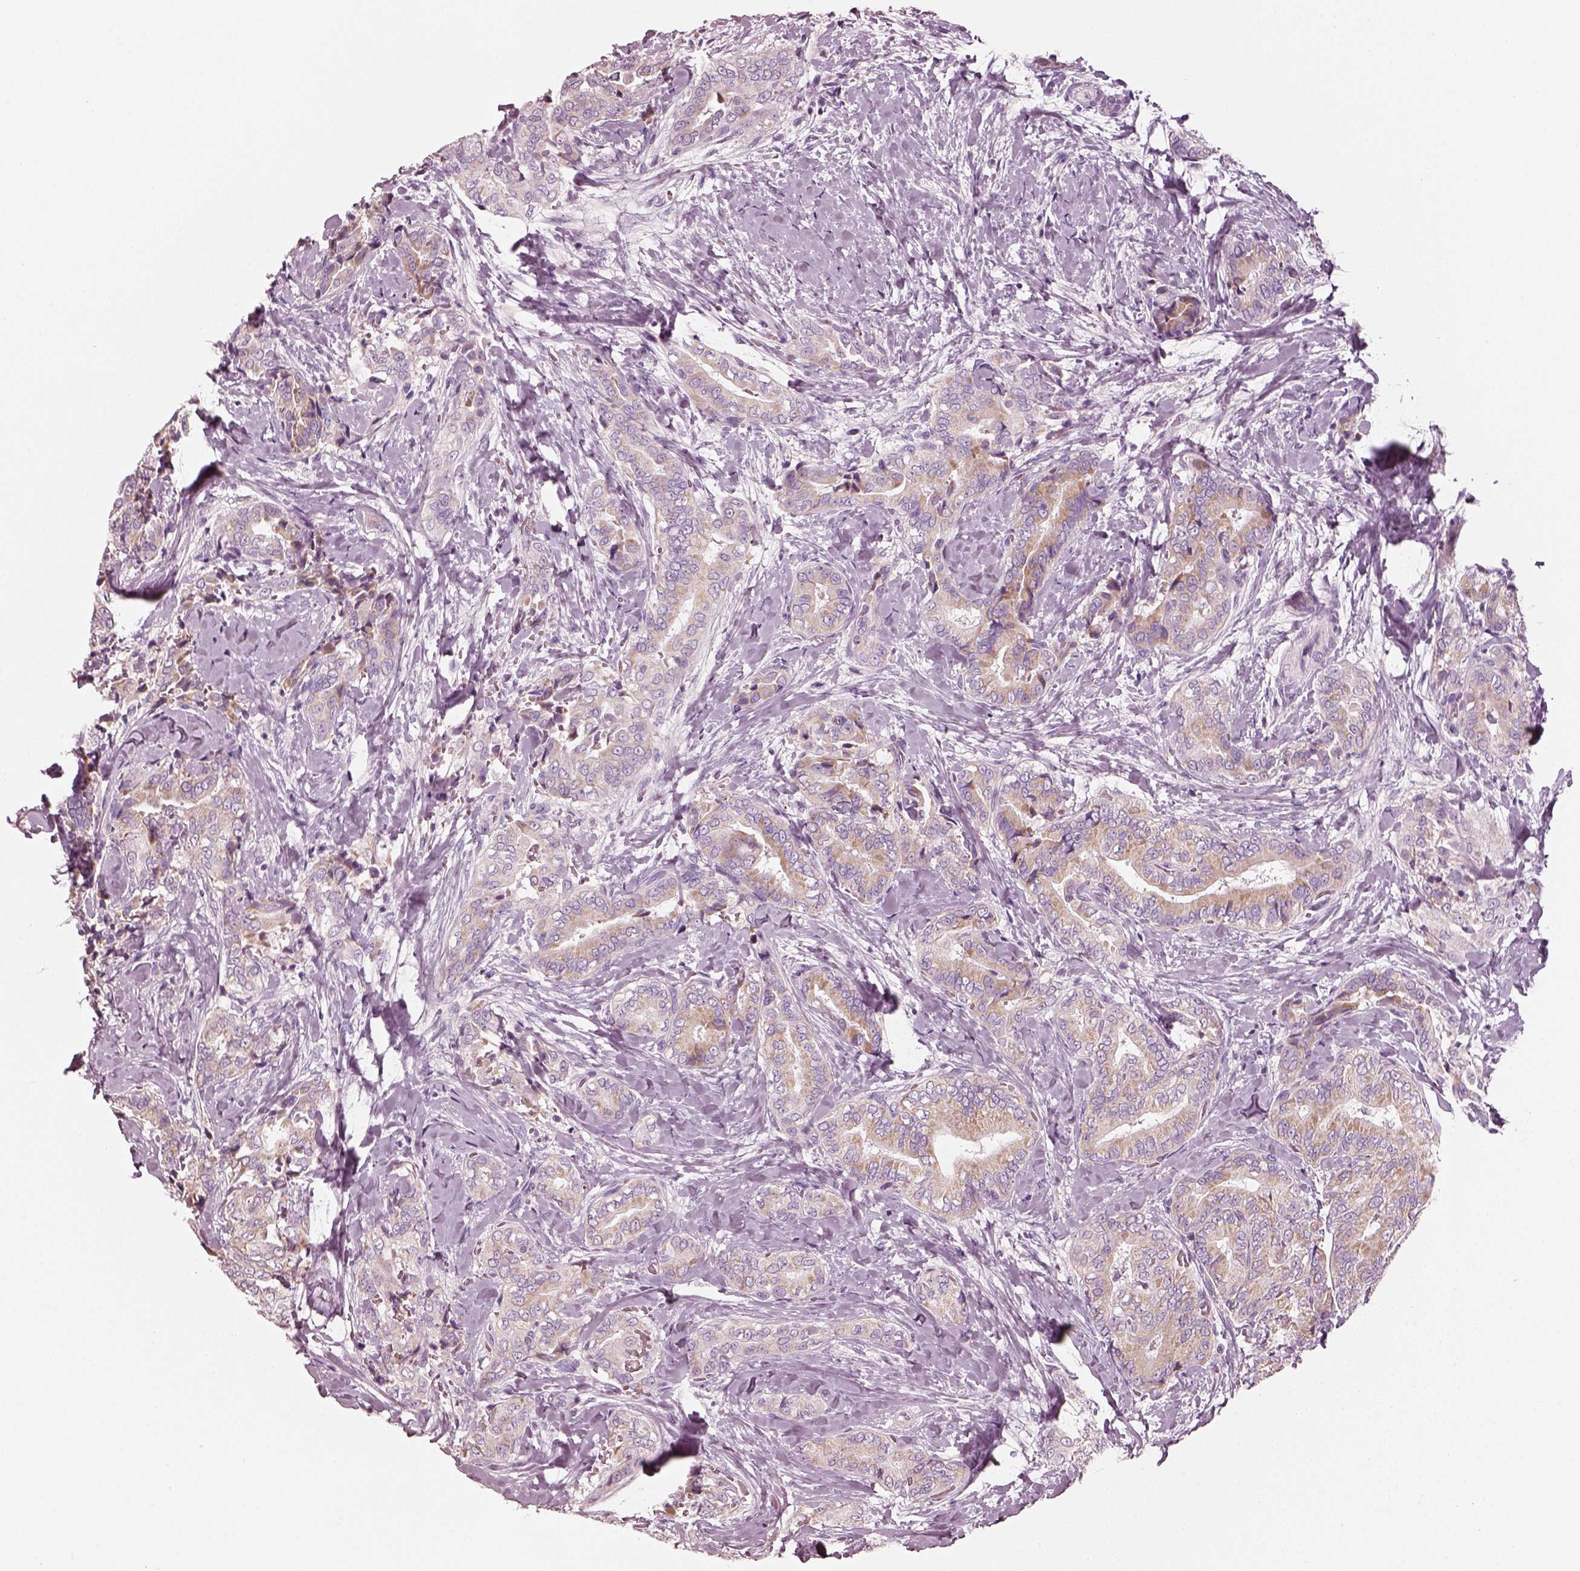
{"staining": {"intensity": "weak", "quantity": "25%-75%", "location": "cytoplasmic/membranous"}, "tissue": "thyroid cancer", "cell_type": "Tumor cells", "image_type": "cancer", "snomed": [{"axis": "morphology", "description": "Papillary adenocarcinoma, NOS"}, {"axis": "topography", "description": "Thyroid gland"}], "caption": "Brown immunohistochemical staining in human thyroid cancer displays weak cytoplasmic/membranous positivity in about 25%-75% of tumor cells.", "gene": "R3HDML", "patient": {"sex": "male", "age": 61}}